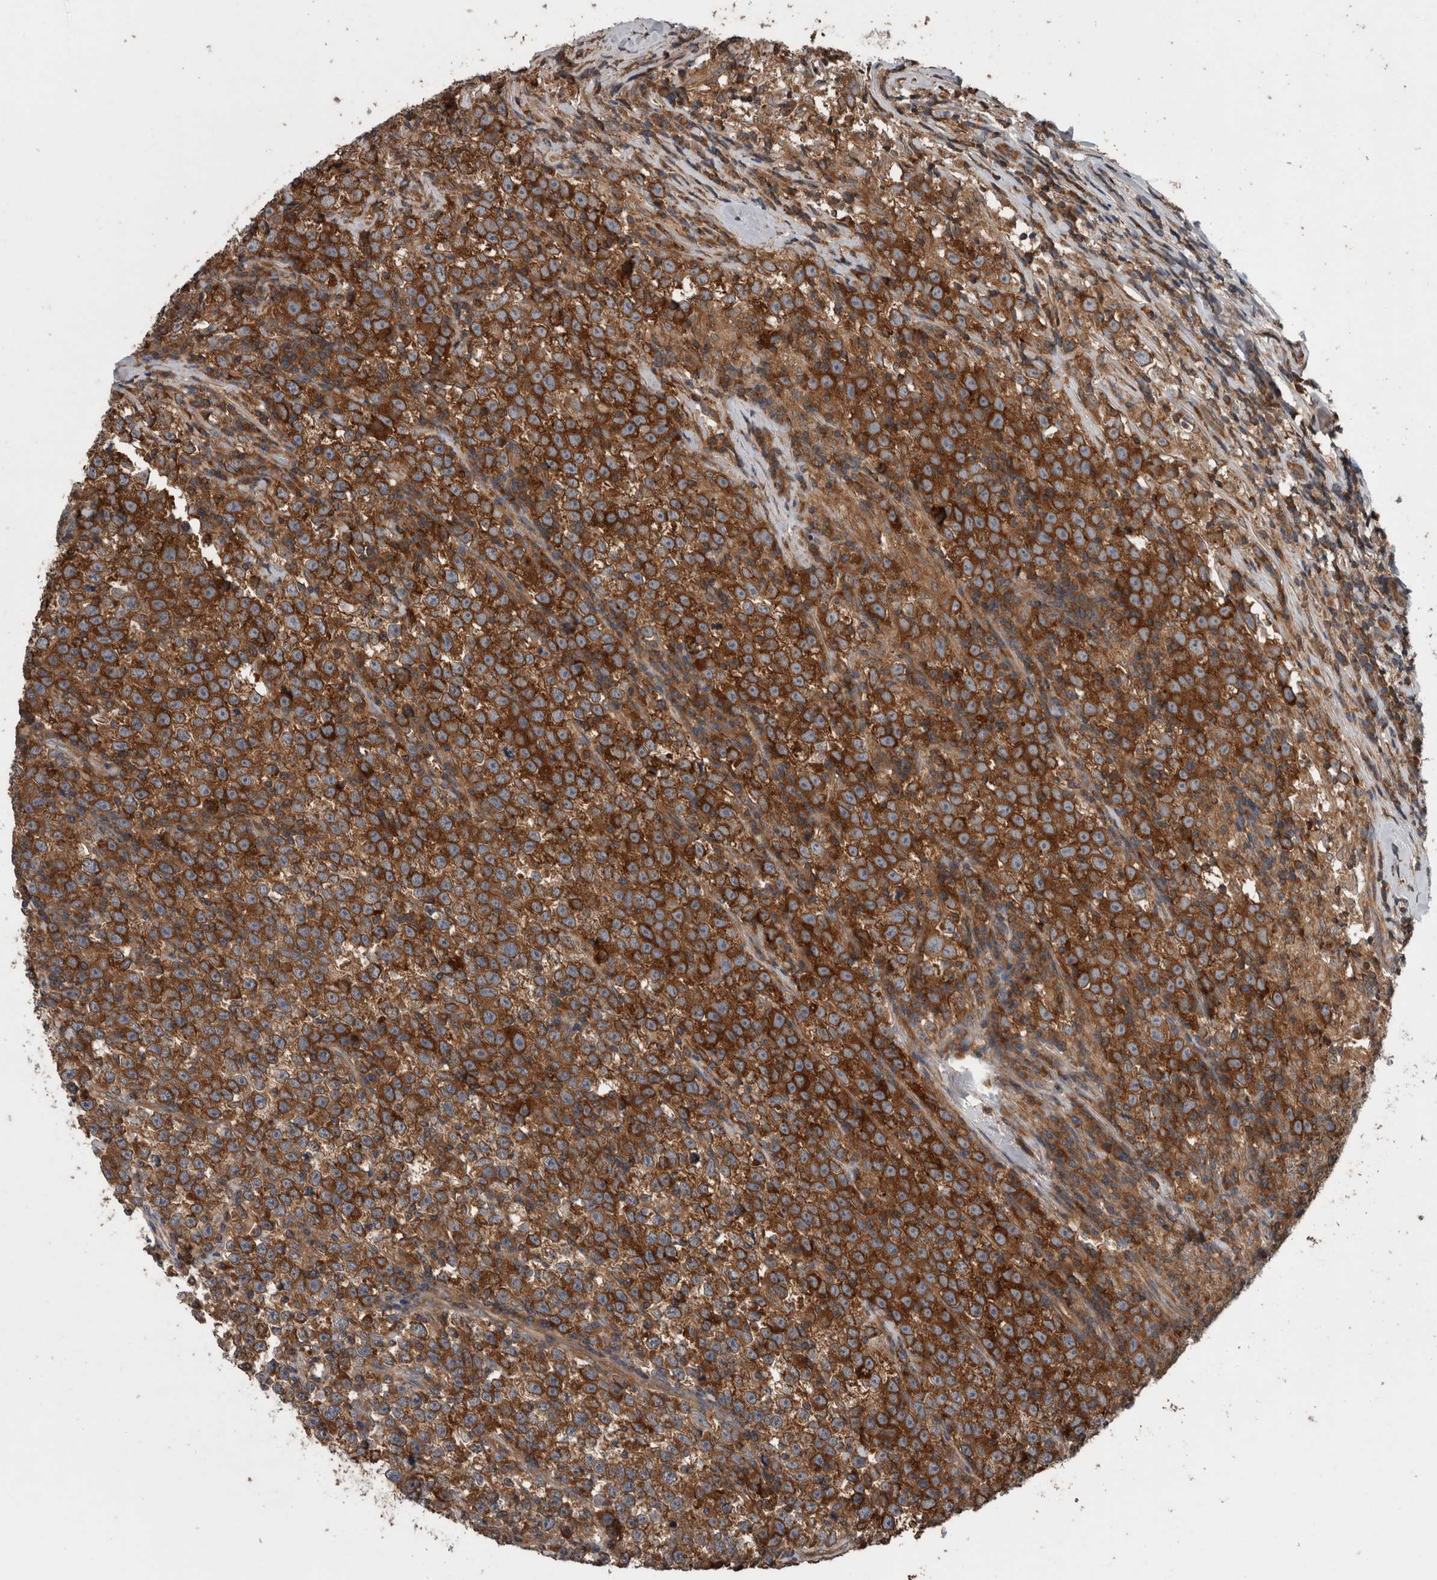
{"staining": {"intensity": "strong", "quantity": ">75%", "location": "cytoplasmic/membranous"}, "tissue": "testis cancer", "cell_type": "Tumor cells", "image_type": "cancer", "snomed": [{"axis": "morphology", "description": "Normal tissue, NOS"}, {"axis": "morphology", "description": "Seminoma, NOS"}, {"axis": "topography", "description": "Testis"}], "caption": "IHC micrograph of neoplastic tissue: testis cancer stained using immunohistochemistry reveals high levels of strong protein expression localized specifically in the cytoplasmic/membranous of tumor cells, appearing as a cytoplasmic/membranous brown color.", "gene": "RIOK3", "patient": {"sex": "male", "age": 43}}